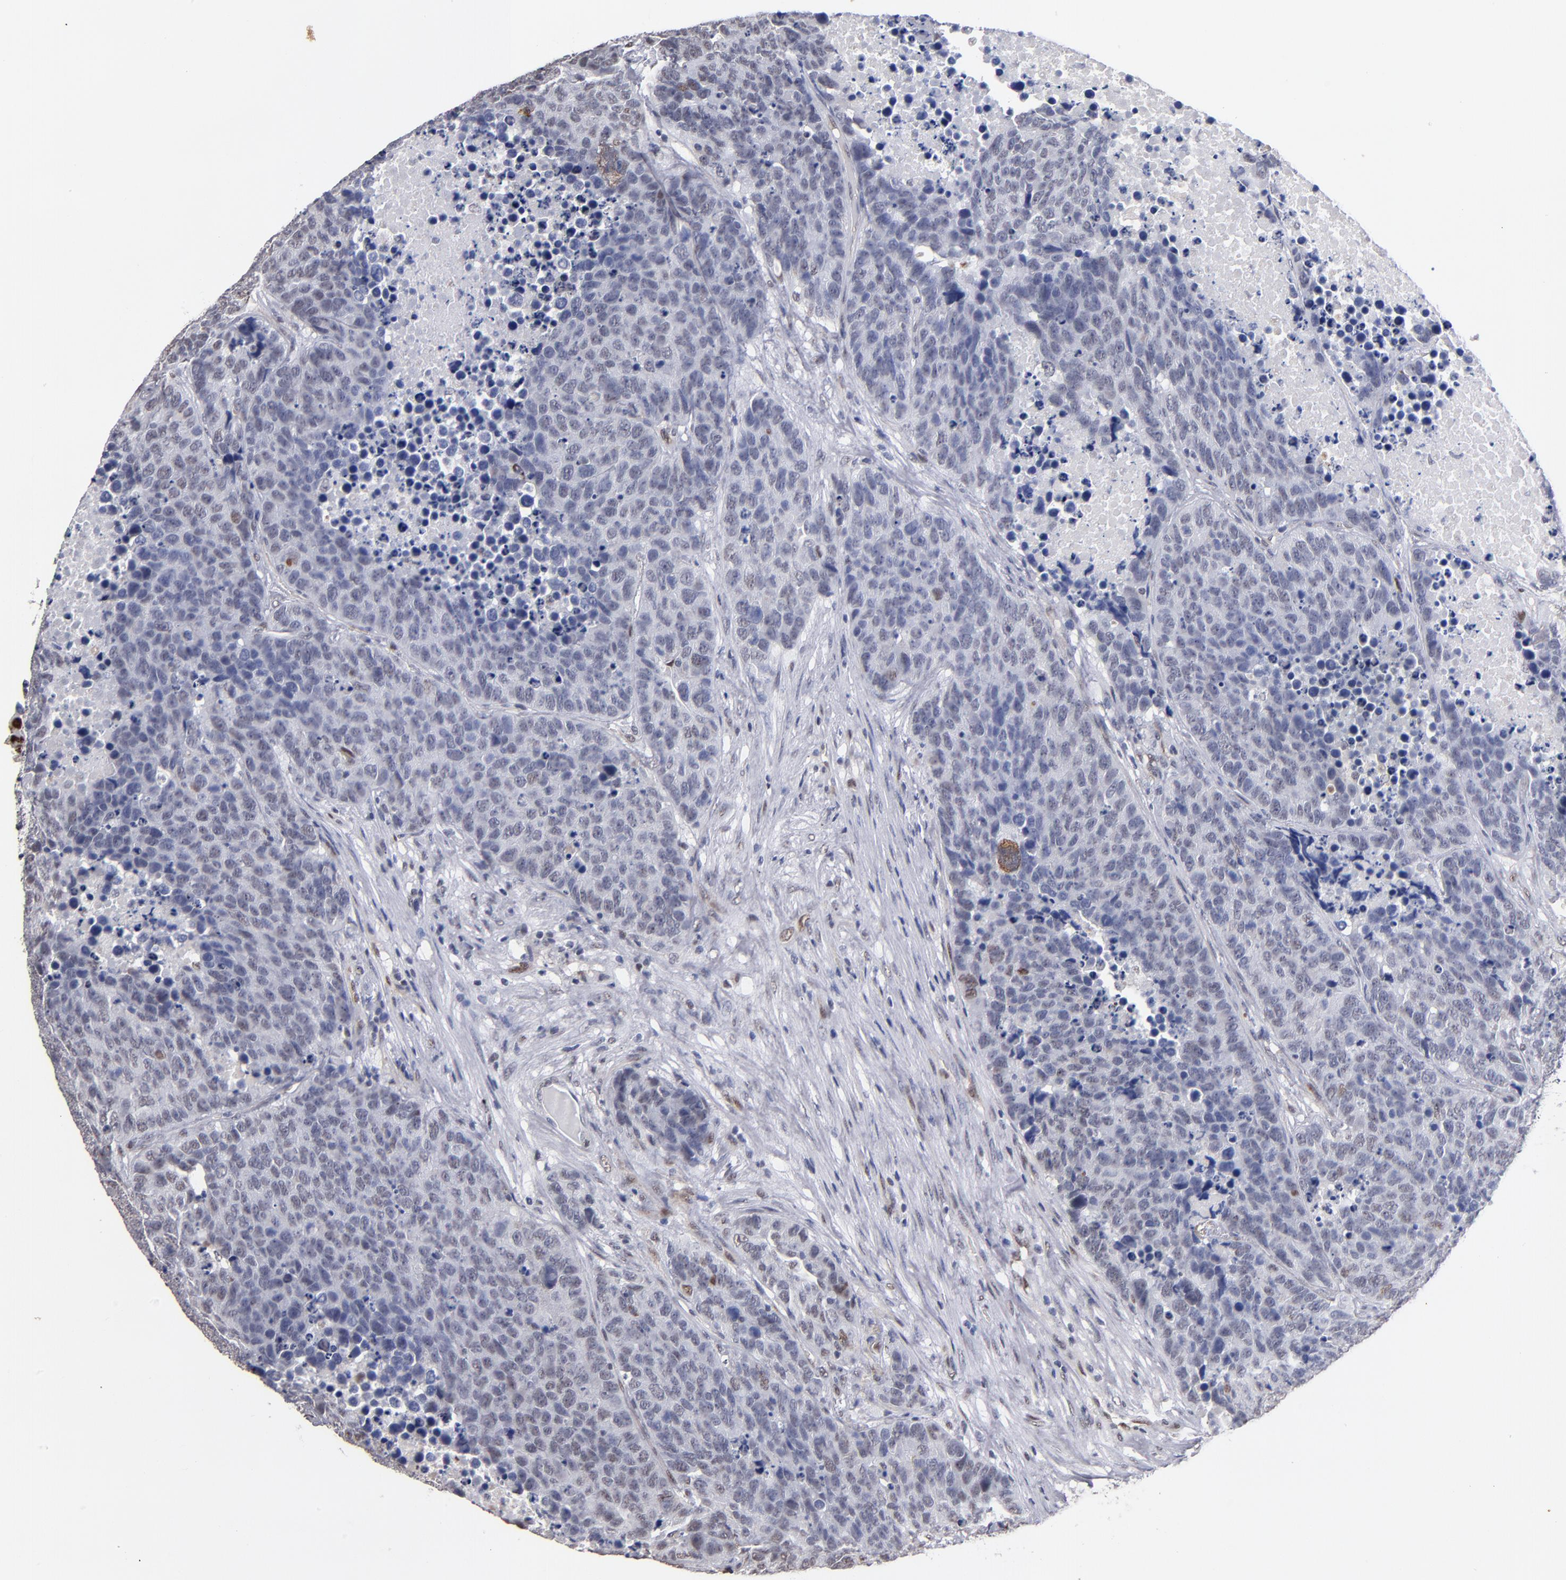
{"staining": {"intensity": "weak", "quantity": "<25%", "location": "nuclear"}, "tissue": "carcinoid", "cell_type": "Tumor cells", "image_type": "cancer", "snomed": [{"axis": "morphology", "description": "Carcinoid, malignant, NOS"}, {"axis": "topography", "description": "Lung"}], "caption": "An immunohistochemistry (IHC) micrograph of malignant carcinoid is shown. There is no staining in tumor cells of malignant carcinoid.", "gene": "MN1", "patient": {"sex": "male", "age": 60}}